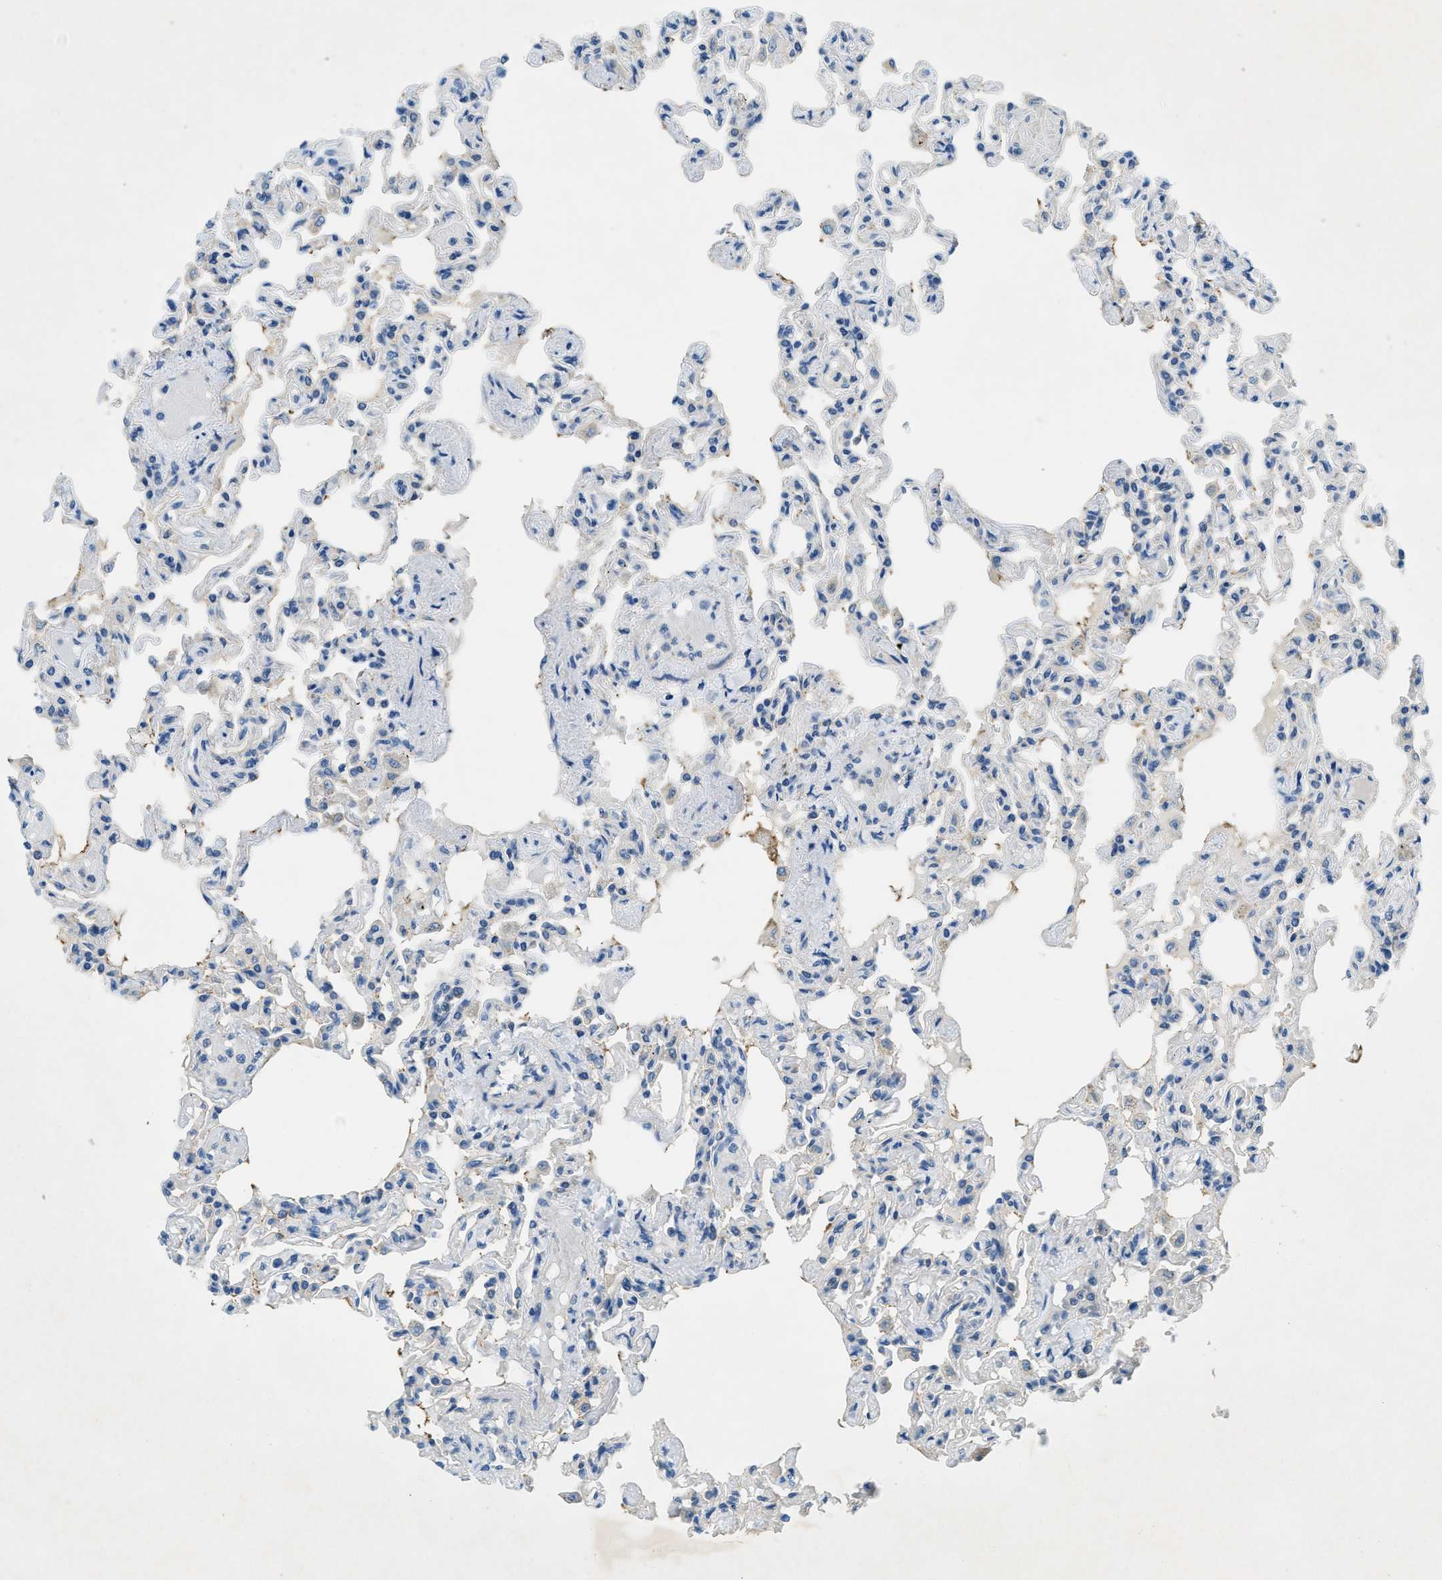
{"staining": {"intensity": "negative", "quantity": "none", "location": "none"}, "tissue": "lung", "cell_type": "Alveolar cells", "image_type": "normal", "snomed": [{"axis": "morphology", "description": "Normal tissue, NOS"}, {"axis": "topography", "description": "Lung"}], "caption": "Immunohistochemistry histopathology image of benign lung: human lung stained with DAB (3,3'-diaminobenzidine) shows no significant protein expression in alveolar cells.", "gene": "RIPK2", "patient": {"sex": "male", "age": 21}}